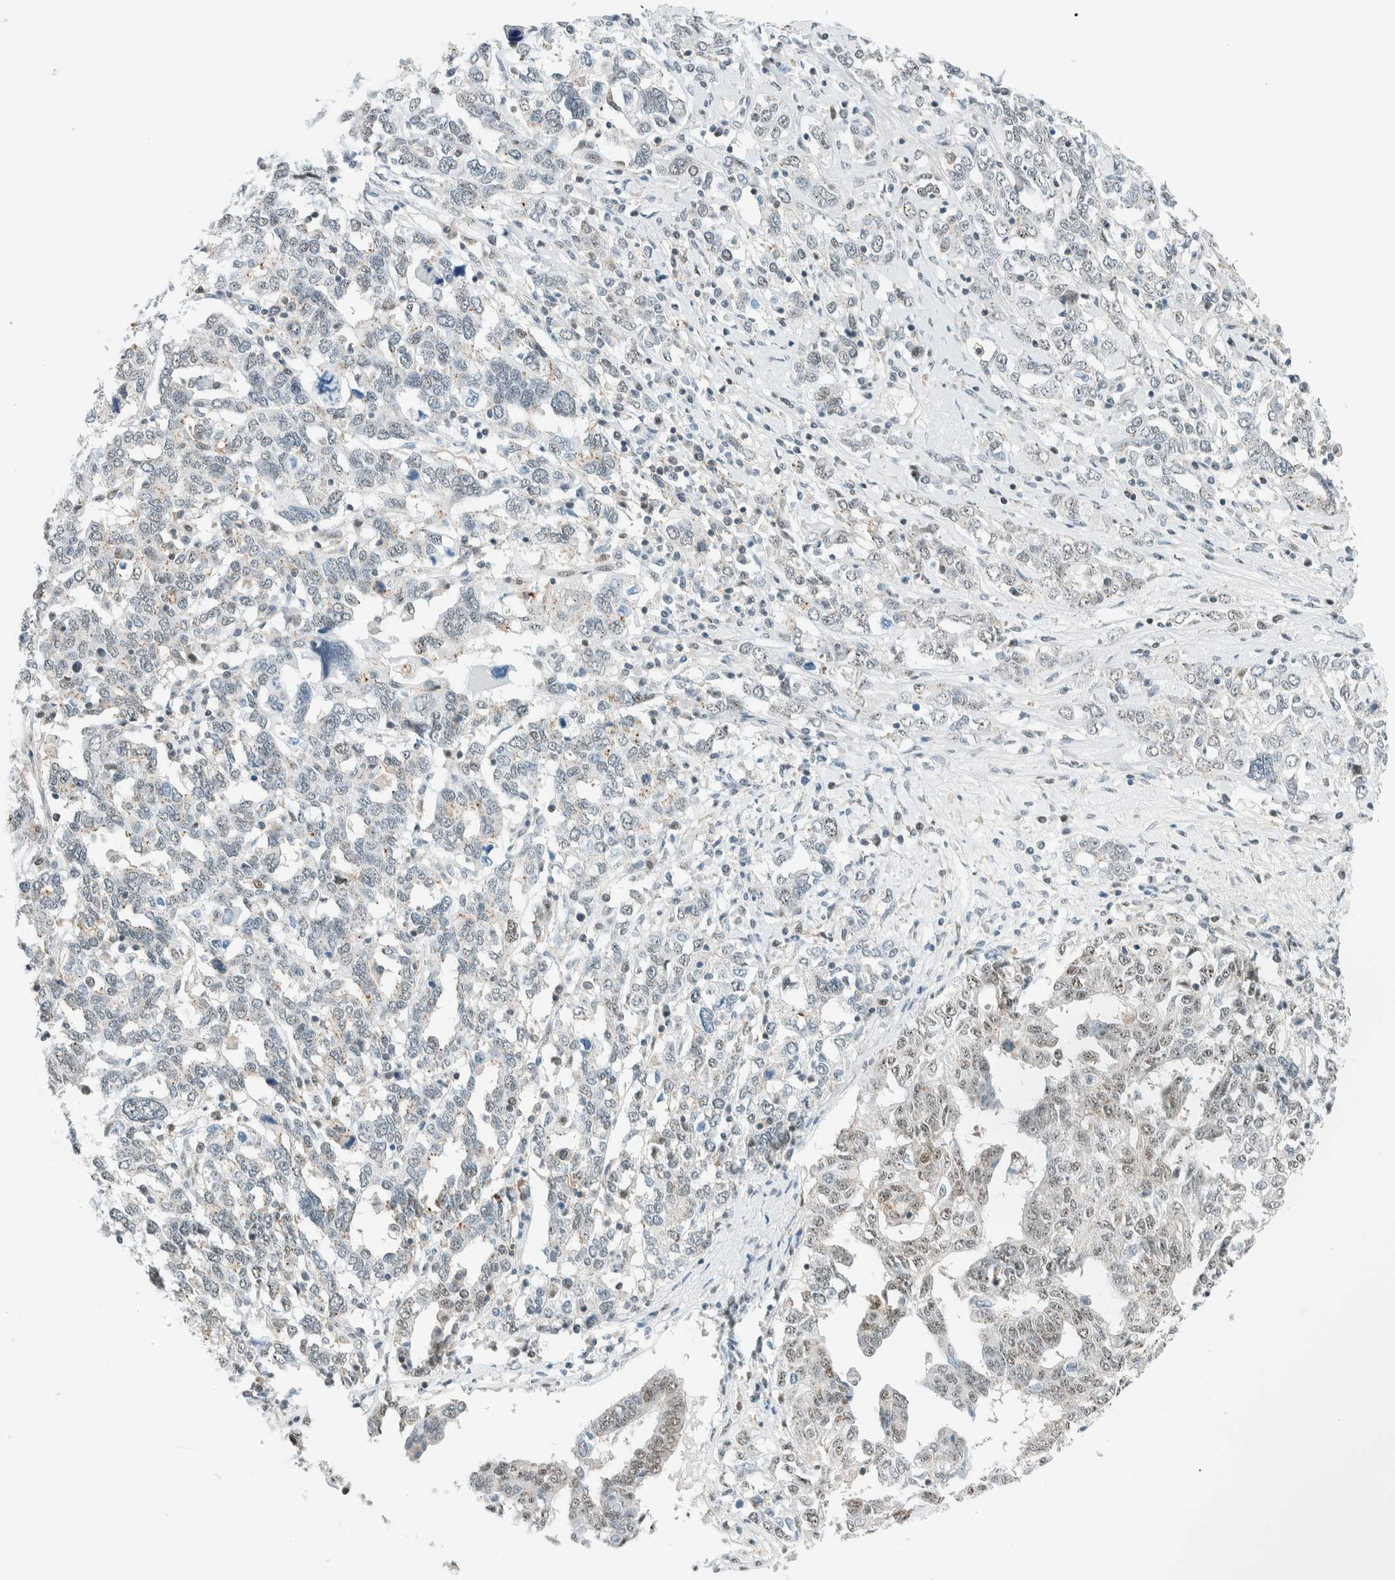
{"staining": {"intensity": "weak", "quantity": "25%-75%", "location": "nuclear"}, "tissue": "ovarian cancer", "cell_type": "Tumor cells", "image_type": "cancer", "snomed": [{"axis": "morphology", "description": "Carcinoma, endometroid"}, {"axis": "topography", "description": "Ovary"}], "caption": "This is a photomicrograph of immunohistochemistry (IHC) staining of ovarian cancer (endometroid carcinoma), which shows weak staining in the nuclear of tumor cells.", "gene": "CYSRT1", "patient": {"sex": "female", "age": 62}}